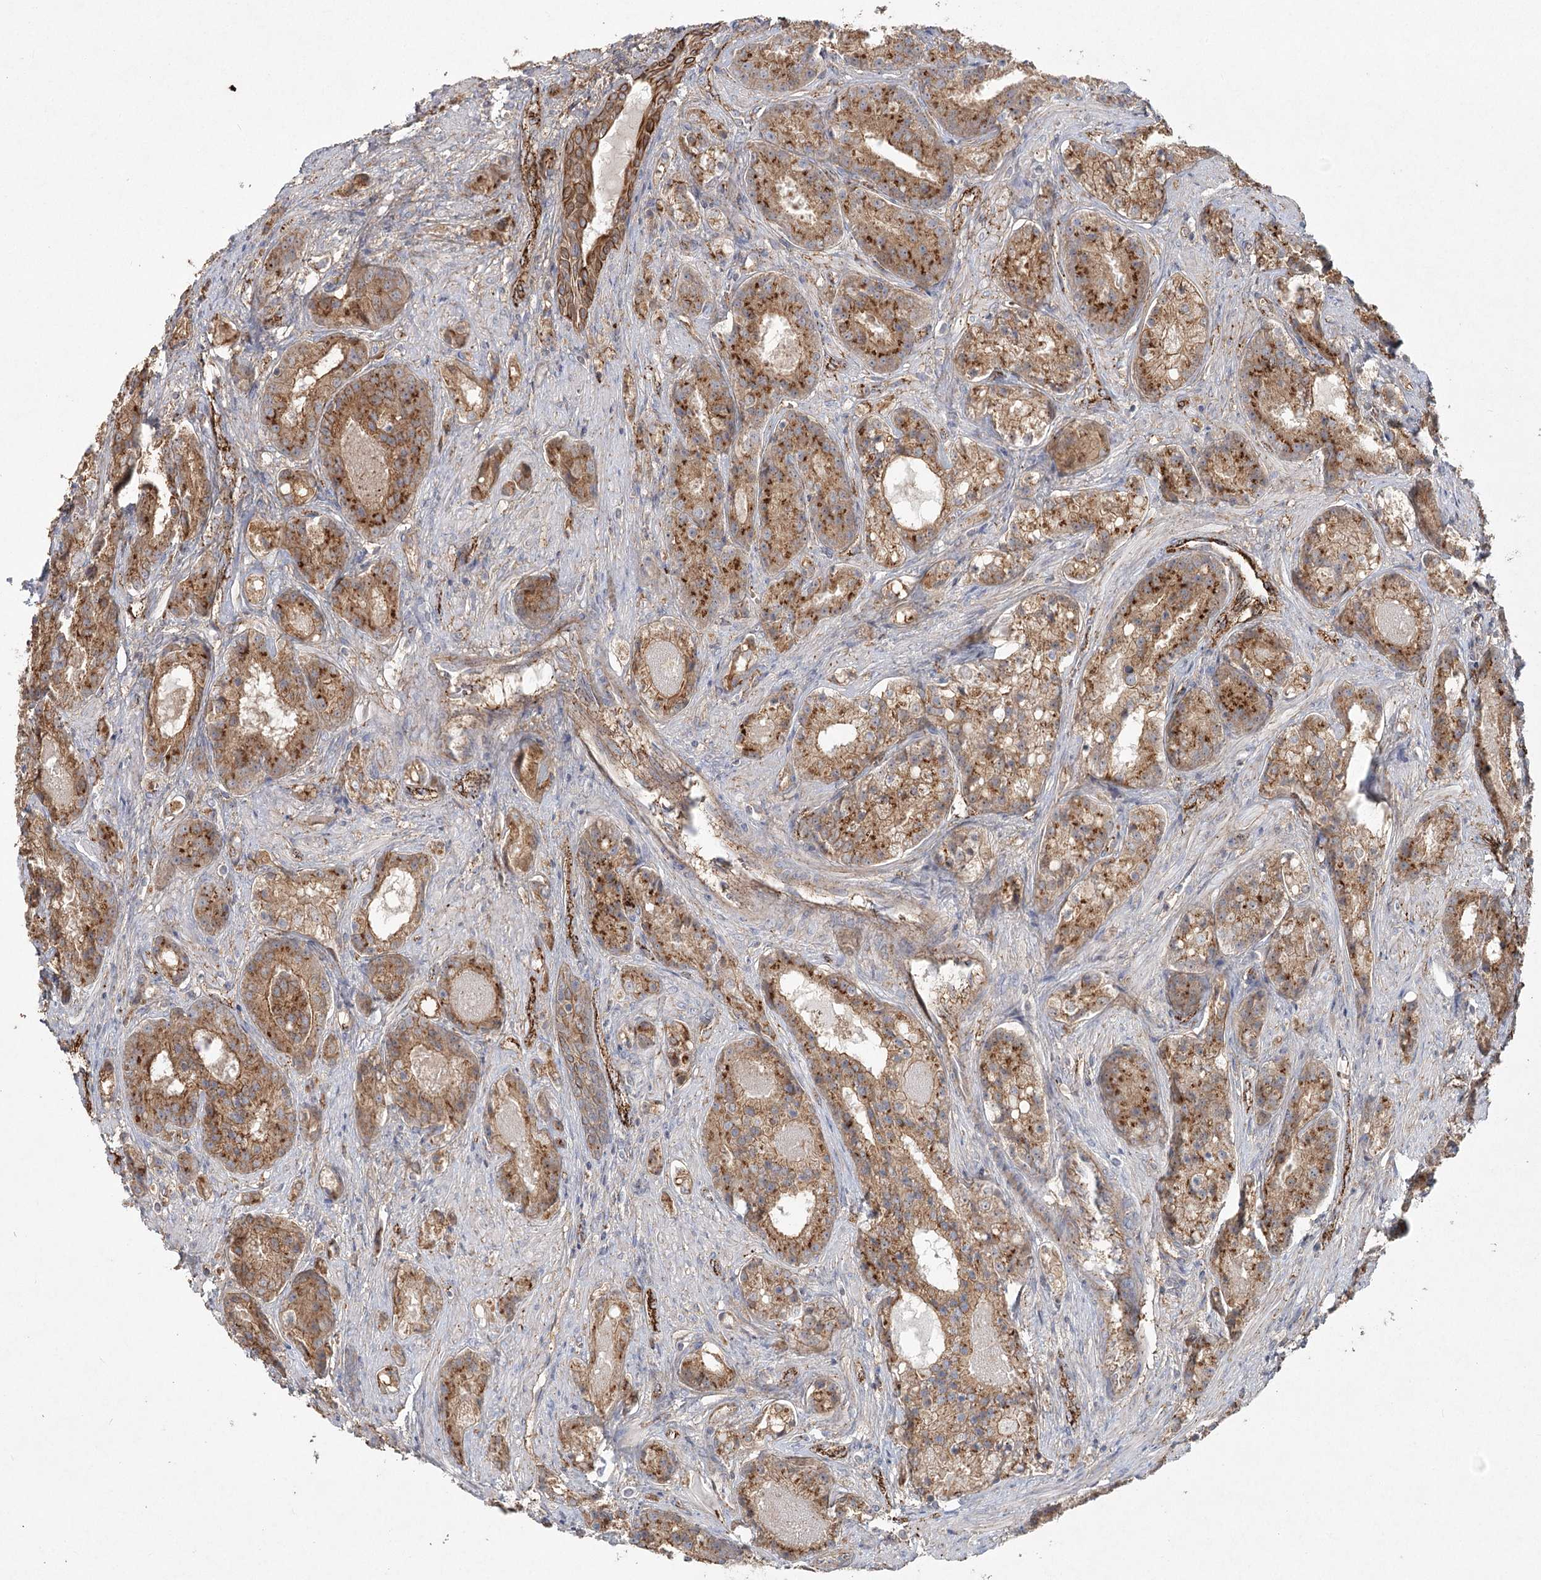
{"staining": {"intensity": "moderate", "quantity": ">75%", "location": "cytoplasmic/membranous"}, "tissue": "prostate cancer", "cell_type": "Tumor cells", "image_type": "cancer", "snomed": [{"axis": "morphology", "description": "Adenocarcinoma, High grade"}, {"axis": "topography", "description": "Prostate"}], "caption": "A histopathology image showing moderate cytoplasmic/membranous staining in approximately >75% of tumor cells in prostate cancer (adenocarcinoma (high-grade)), as visualized by brown immunohistochemical staining.", "gene": "KBTBD4", "patient": {"sex": "male", "age": 60}}